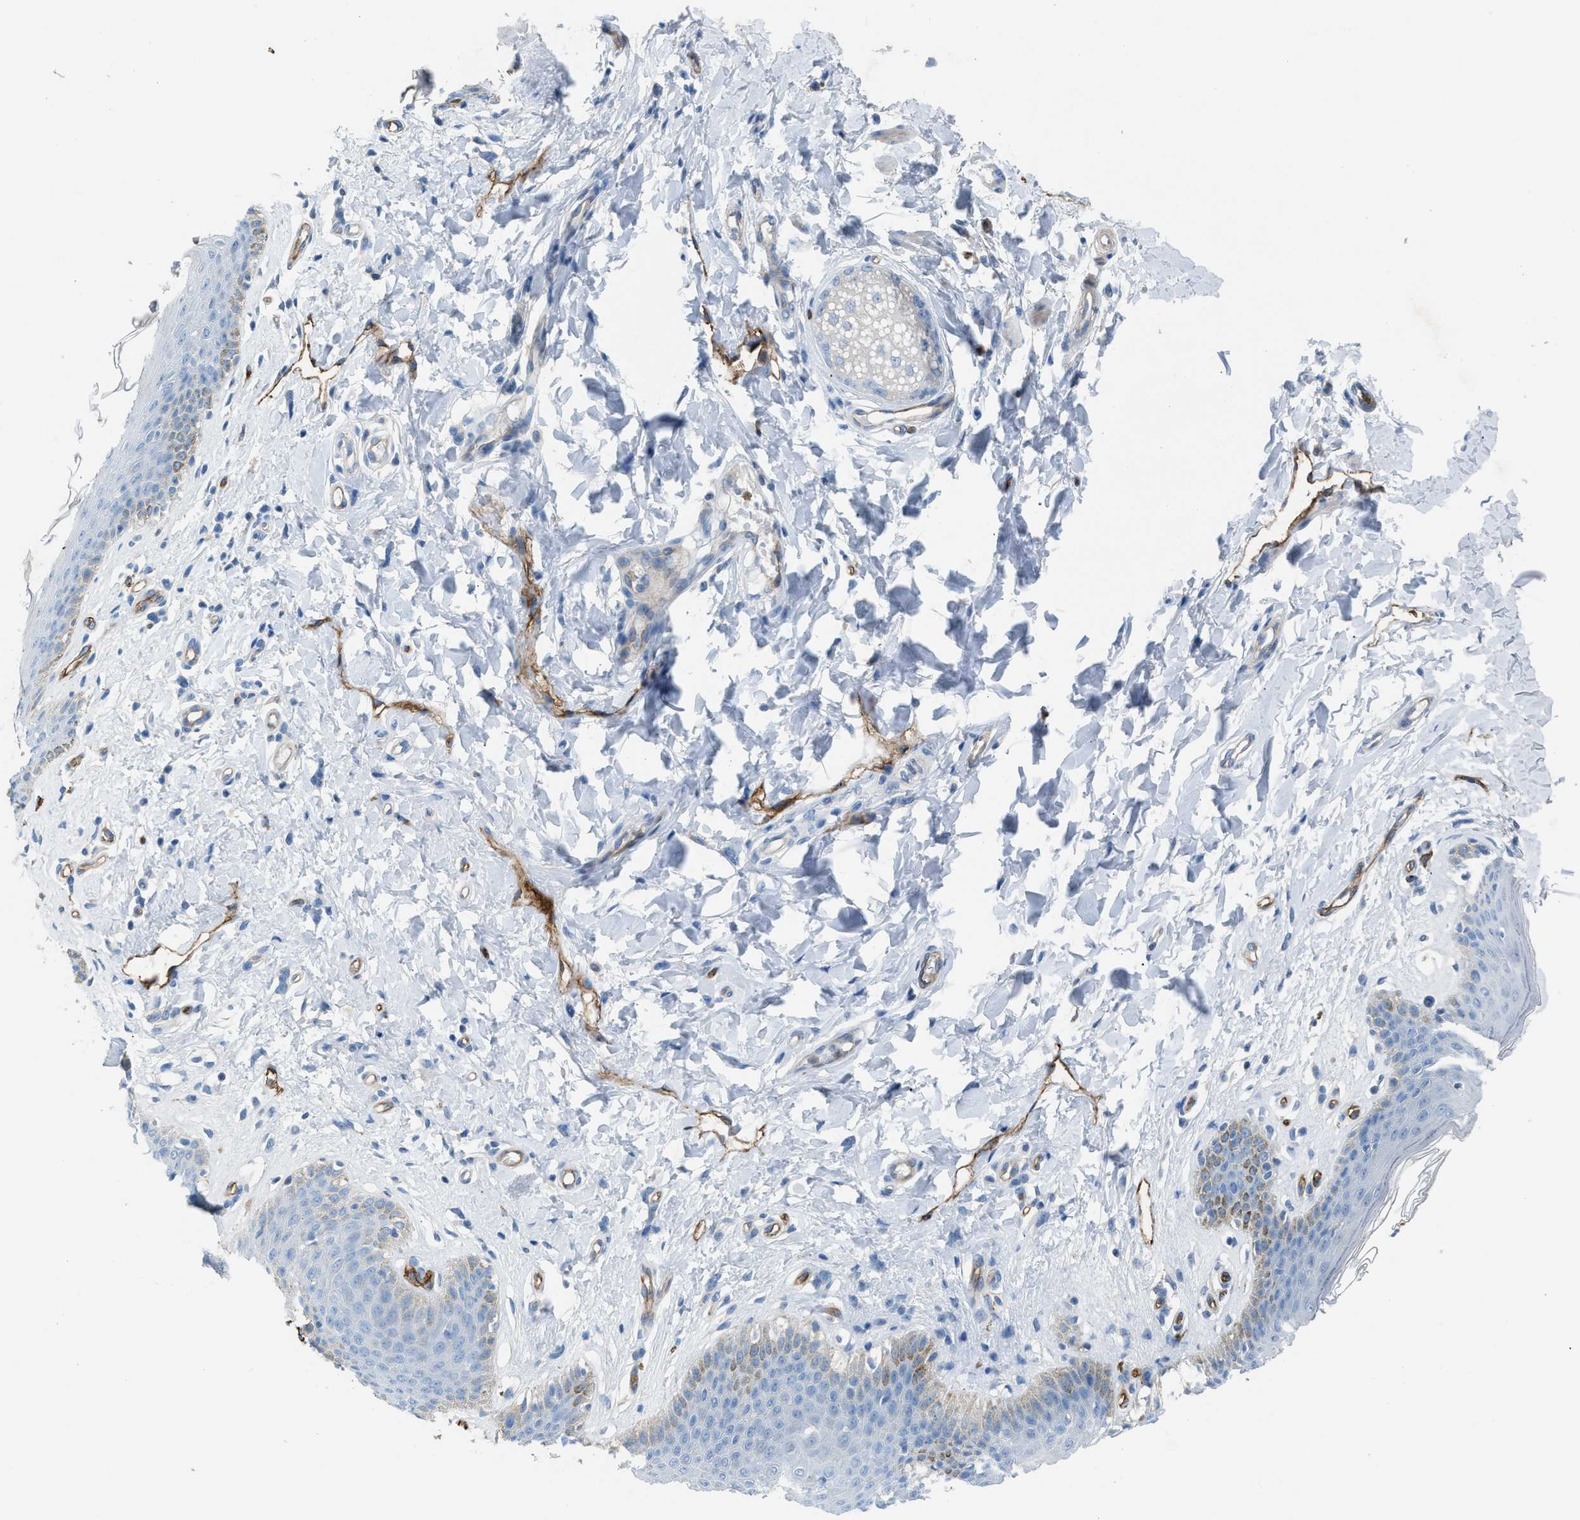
{"staining": {"intensity": "moderate", "quantity": "<25%", "location": "cytoplasmic/membranous"}, "tissue": "skin", "cell_type": "Epidermal cells", "image_type": "normal", "snomed": [{"axis": "morphology", "description": "Normal tissue, NOS"}, {"axis": "topography", "description": "Vulva"}], "caption": "Moderate cytoplasmic/membranous positivity for a protein is appreciated in approximately <25% of epidermal cells of unremarkable skin using immunohistochemistry.", "gene": "DYSF", "patient": {"sex": "female", "age": 66}}